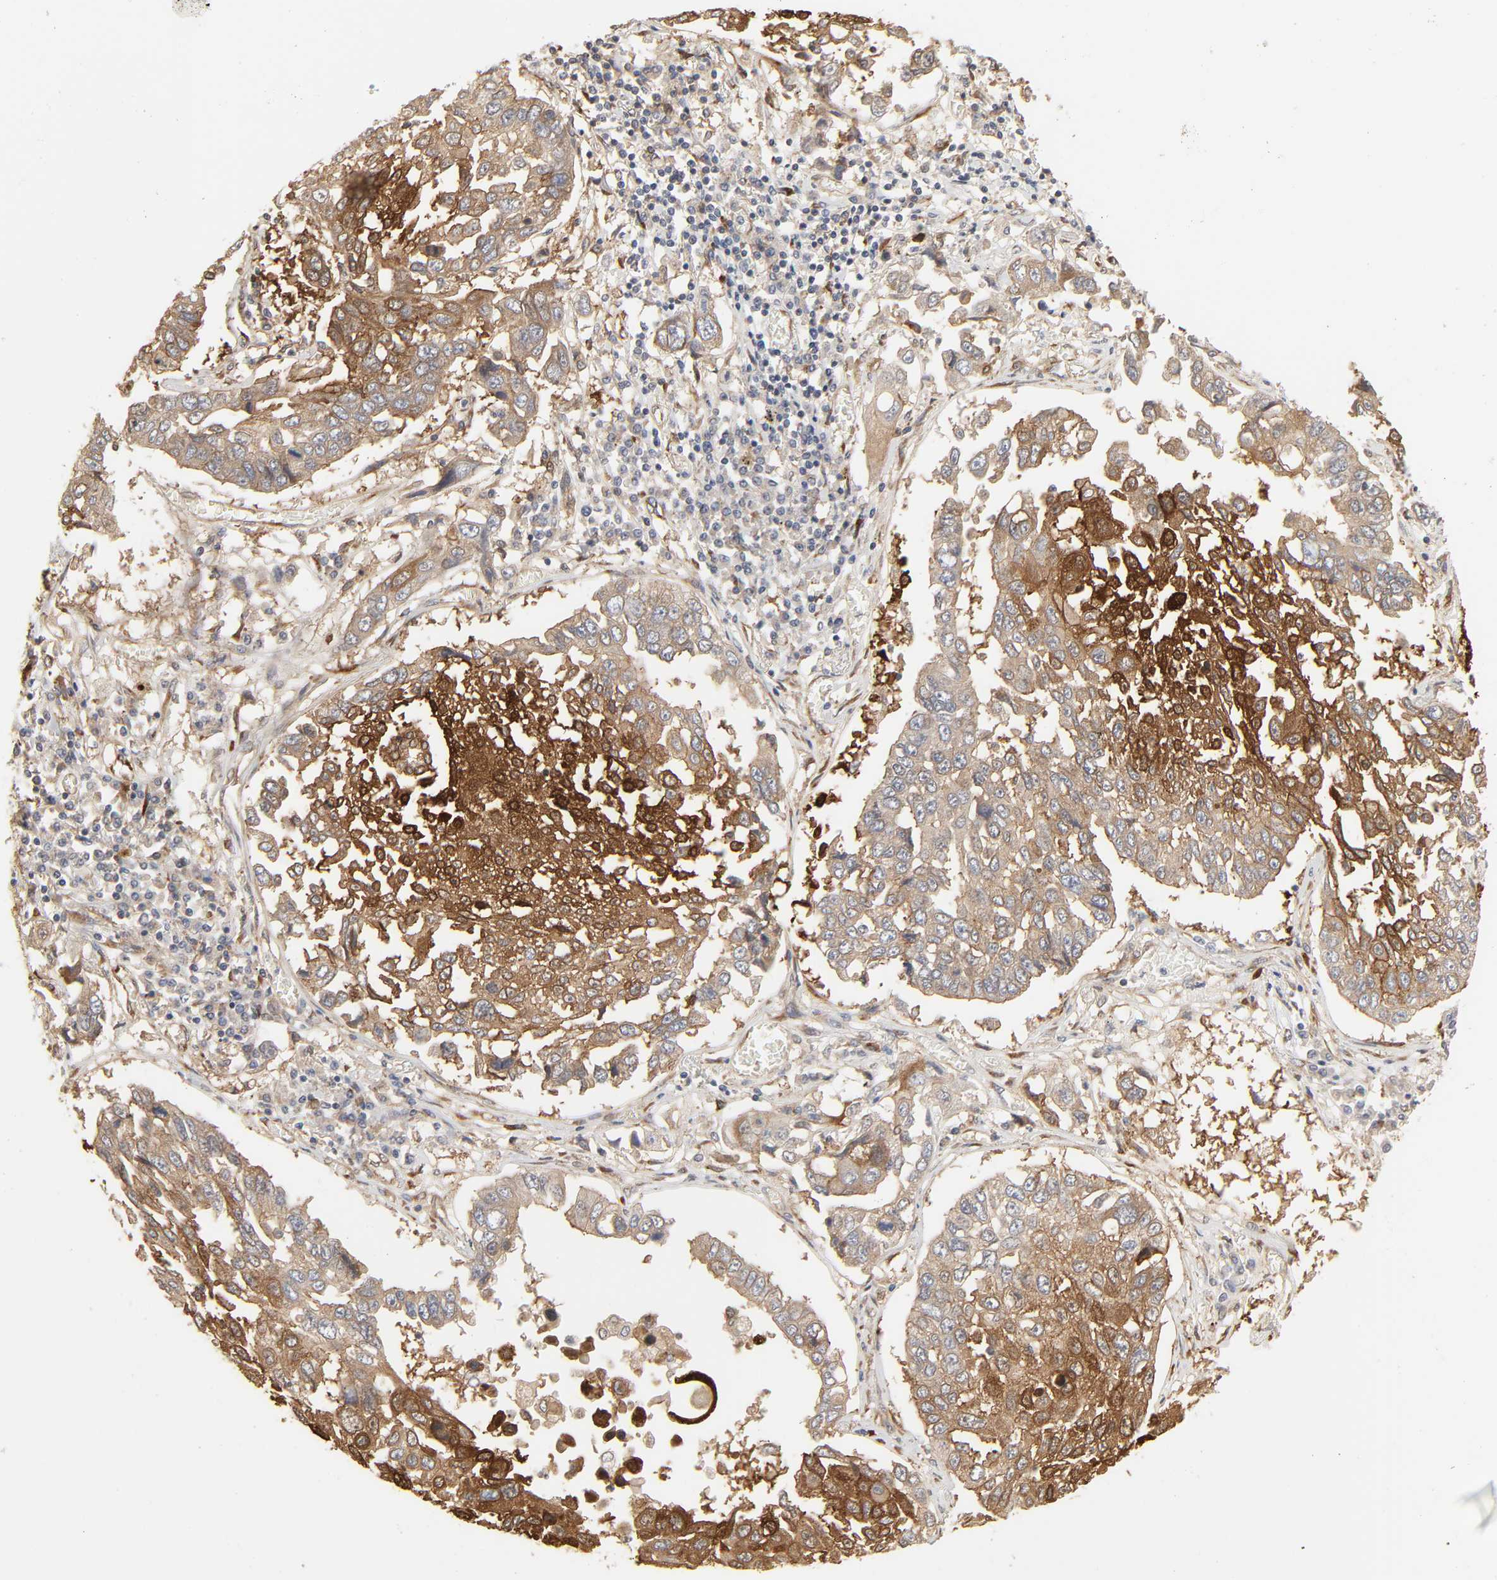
{"staining": {"intensity": "strong", "quantity": ">75%", "location": "cytoplasmic/membranous,nuclear"}, "tissue": "lung cancer", "cell_type": "Tumor cells", "image_type": "cancer", "snomed": [{"axis": "morphology", "description": "Squamous cell carcinoma, NOS"}, {"axis": "topography", "description": "Lung"}], "caption": "High-magnification brightfield microscopy of lung squamous cell carcinoma stained with DAB (brown) and counterstained with hematoxylin (blue). tumor cells exhibit strong cytoplasmic/membranous and nuclear staining is present in approximately>75% of cells.", "gene": "NDRG2", "patient": {"sex": "male", "age": 71}}